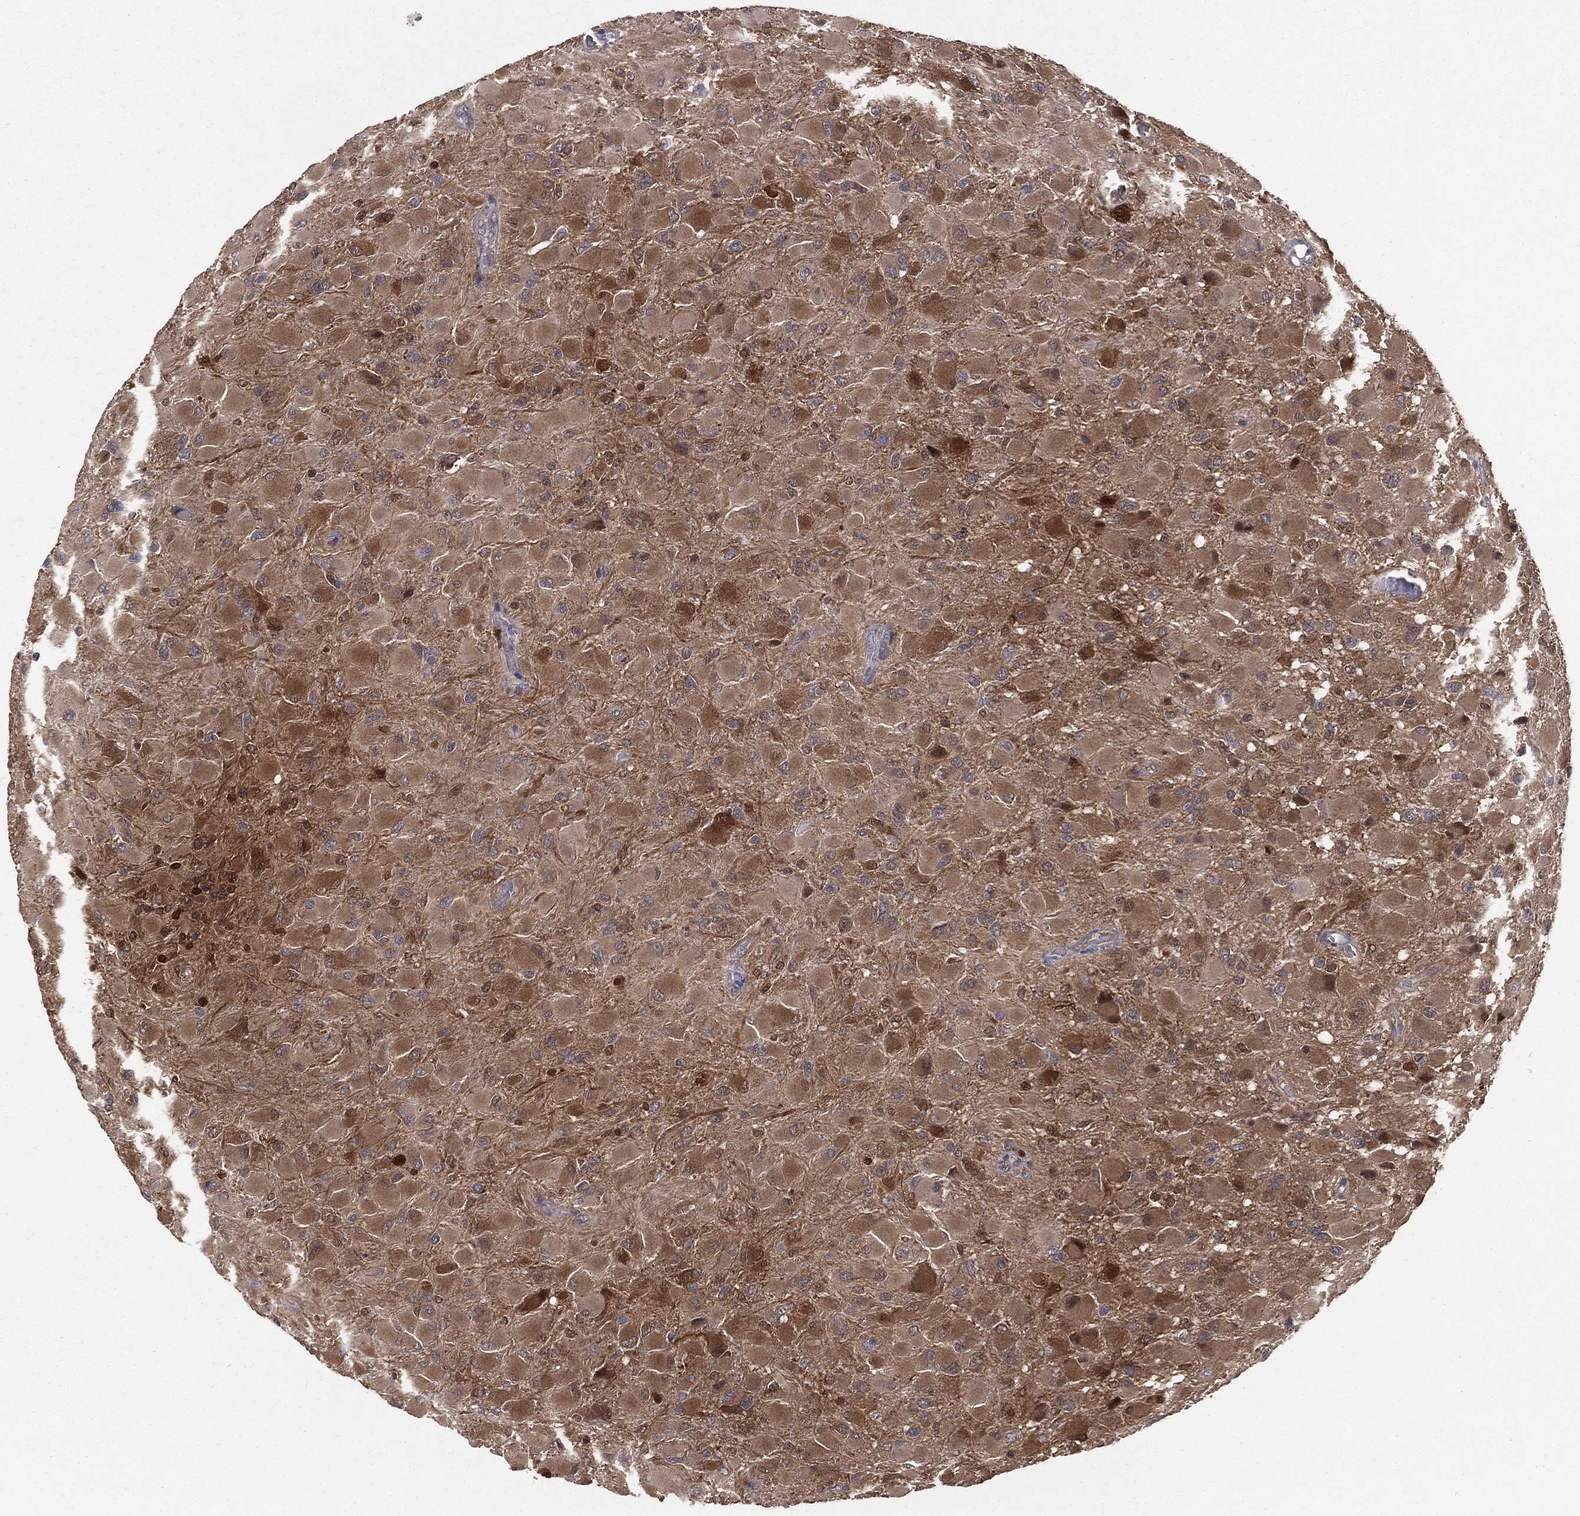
{"staining": {"intensity": "moderate", "quantity": ">75%", "location": "cytoplasmic/membranous"}, "tissue": "glioma", "cell_type": "Tumor cells", "image_type": "cancer", "snomed": [{"axis": "morphology", "description": "Glioma, malignant, High grade"}, {"axis": "topography", "description": "Cerebral cortex"}], "caption": "Immunohistochemistry (DAB (3,3'-diaminobenzidine)) staining of high-grade glioma (malignant) demonstrates moderate cytoplasmic/membranous protein staining in about >75% of tumor cells.", "gene": "ENO1", "patient": {"sex": "female", "age": 36}}